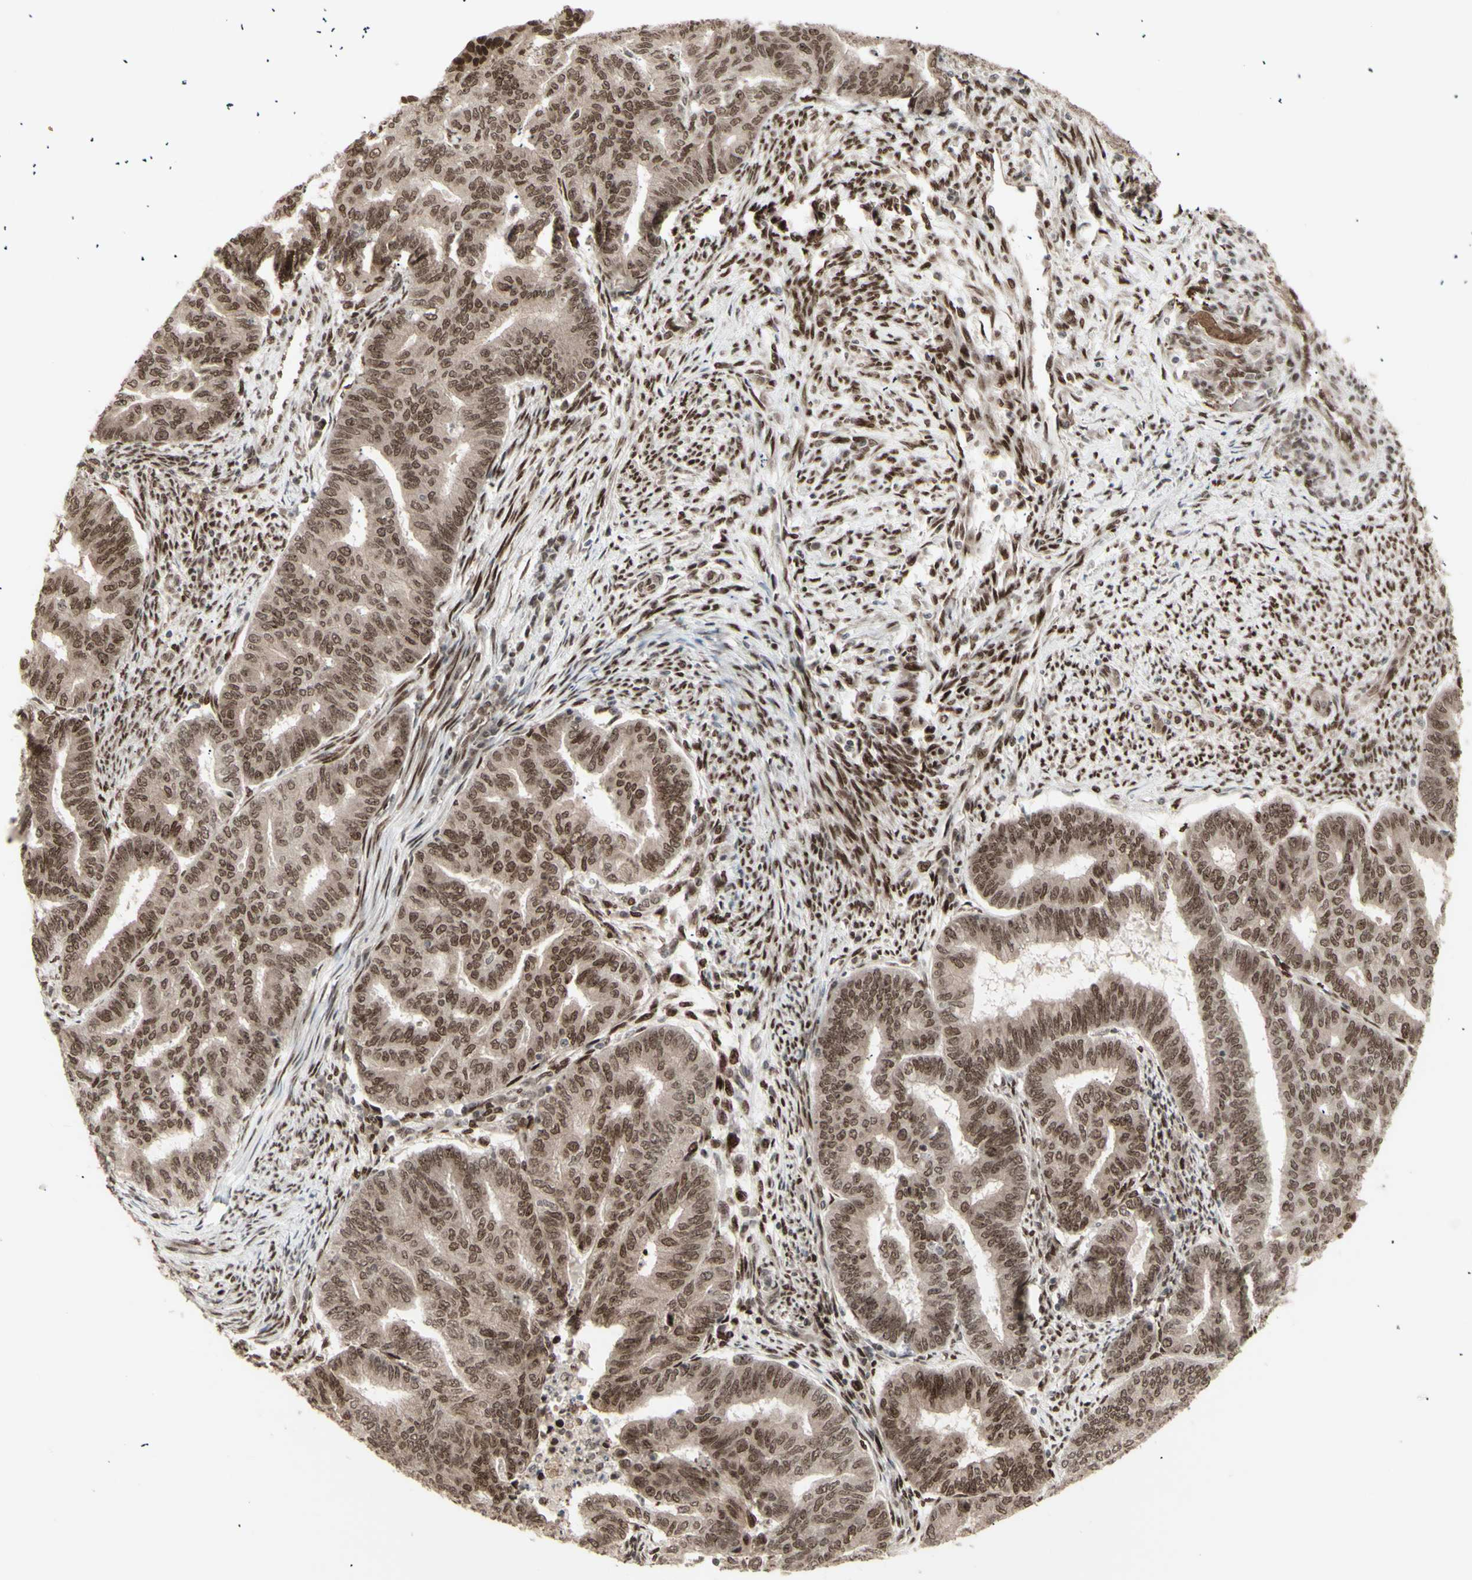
{"staining": {"intensity": "moderate", "quantity": ">75%", "location": "cytoplasmic/membranous,nuclear"}, "tissue": "endometrial cancer", "cell_type": "Tumor cells", "image_type": "cancer", "snomed": [{"axis": "morphology", "description": "Adenocarcinoma, NOS"}, {"axis": "topography", "description": "Endometrium"}], "caption": "Tumor cells display moderate cytoplasmic/membranous and nuclear positivity in about >75% of cells in endometrial adenocarcinoma.", "gene": "CBX1", "patient": {"sex": "female", "age": 79}}